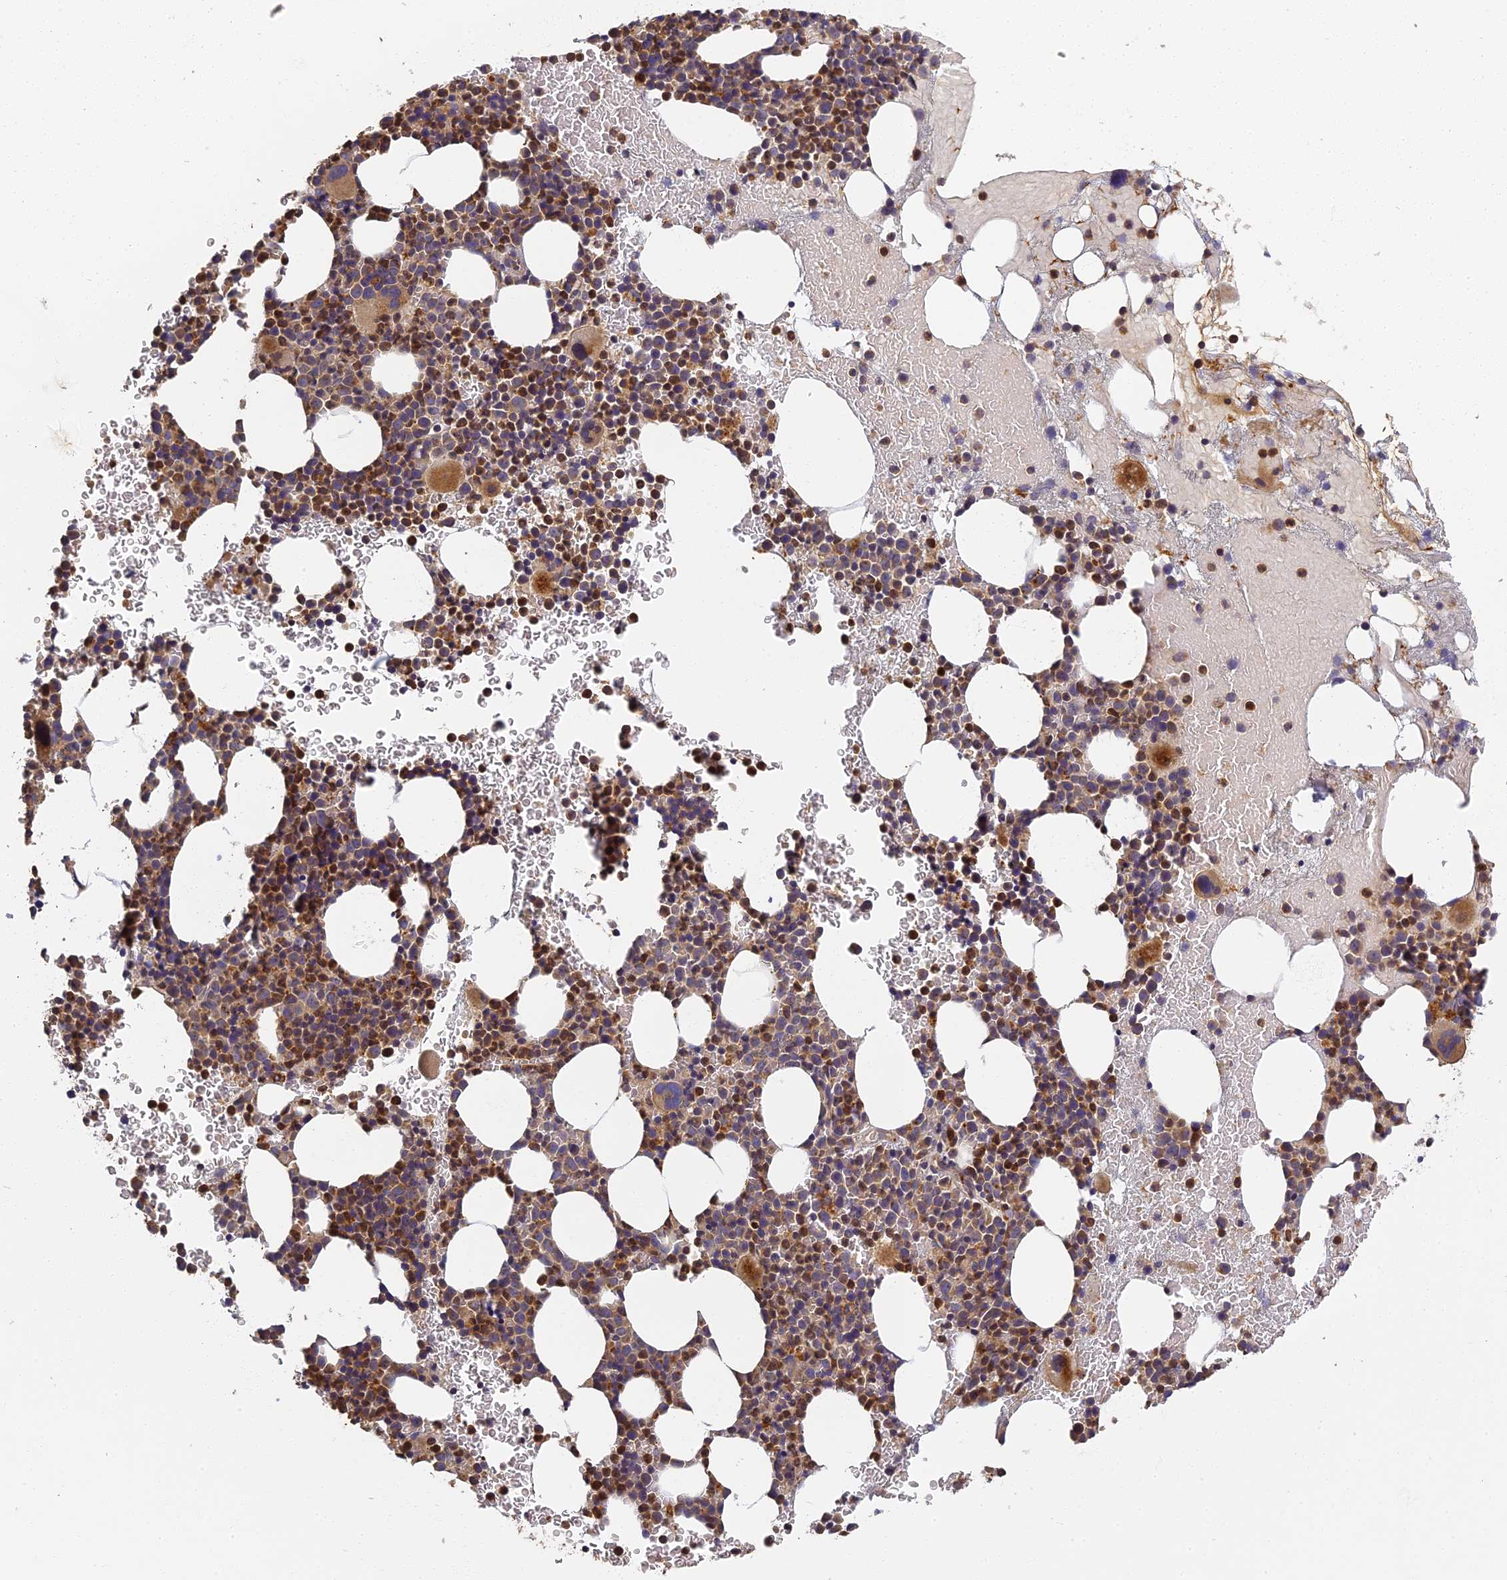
{"staining": {"intensity": "moderate", "quantity": "25%-75%", "location": "cytoplasmic/membranous"}, "tissue": "bone marrow", "cell_type": "Hematopoietic cells", "image_type": "normal", "snomed": [{"axis": "morphology", "description": "Normal tissue, NOS"}, {"axis": "topography", "description": "Bone marrow"}], "caption": "Hematopoietic cells demonstrate medium levels of moderate cytoplasmic/membranous expression in about 25%-75% of cells in benign bone marrow.", "gene": "AP4E1", "patient": {"sex": "female", "age": 83}}